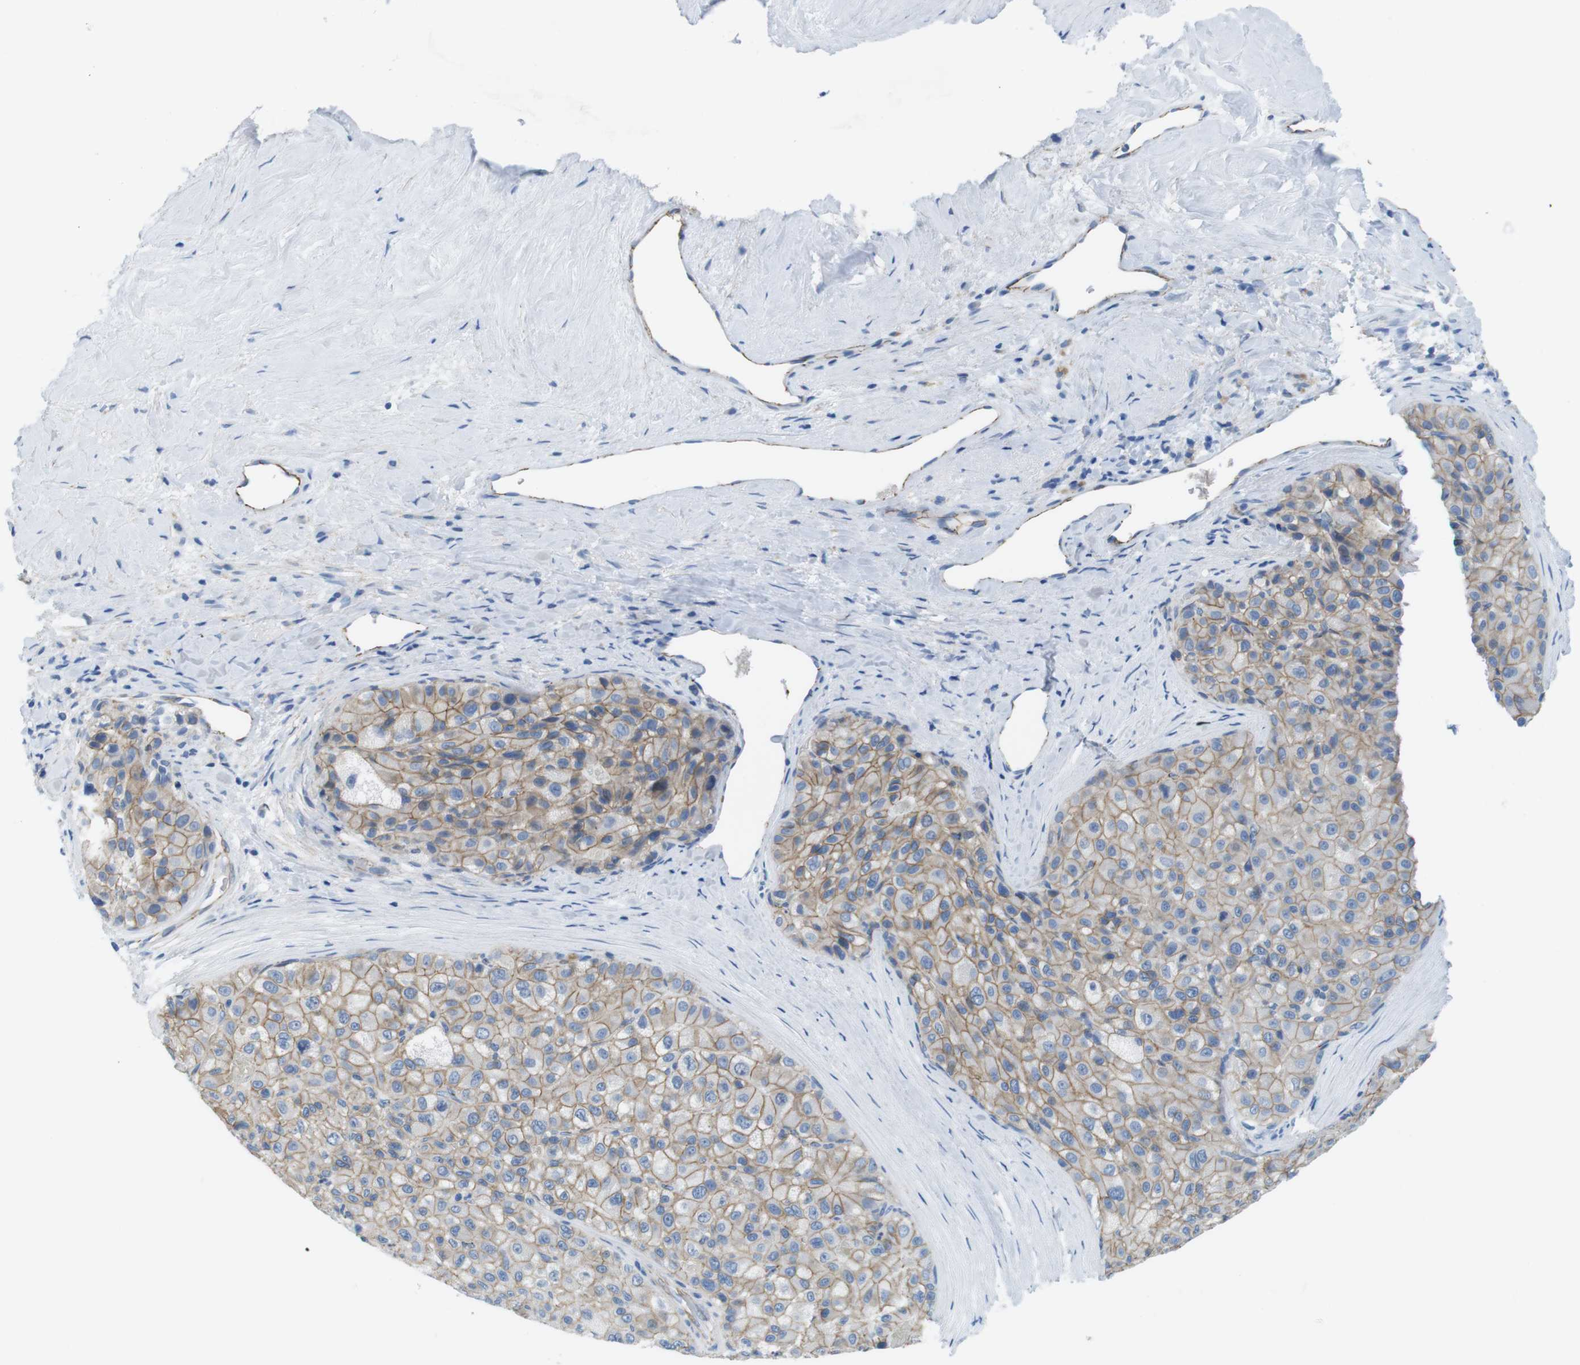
{"staining": {"intensity": "moderate", "quantity": ">75%", "location": "cytoplasmic/membranous"}, "tissue": "liver cancer", "cell_type": "Tumor cells", "image_type": "cancer", "snomed": [{"axis": "morphology", "description": "Carcinoma, Hepatocellular, NOS"}, {"axis": "topography", "description": "Liver"}], "caption": "DAB (3,3'-diaminobenzidine) immunohistochemical staining of liver hepatocellular carcinoma displays moderate cytoplasmic/membranous protein expression in about >75% of tumor cells. (DAB IHC with brightfield microscopy, high magnification).", "gene": "SLC6A6", "patient": {"sex": "male", "age": 80}}